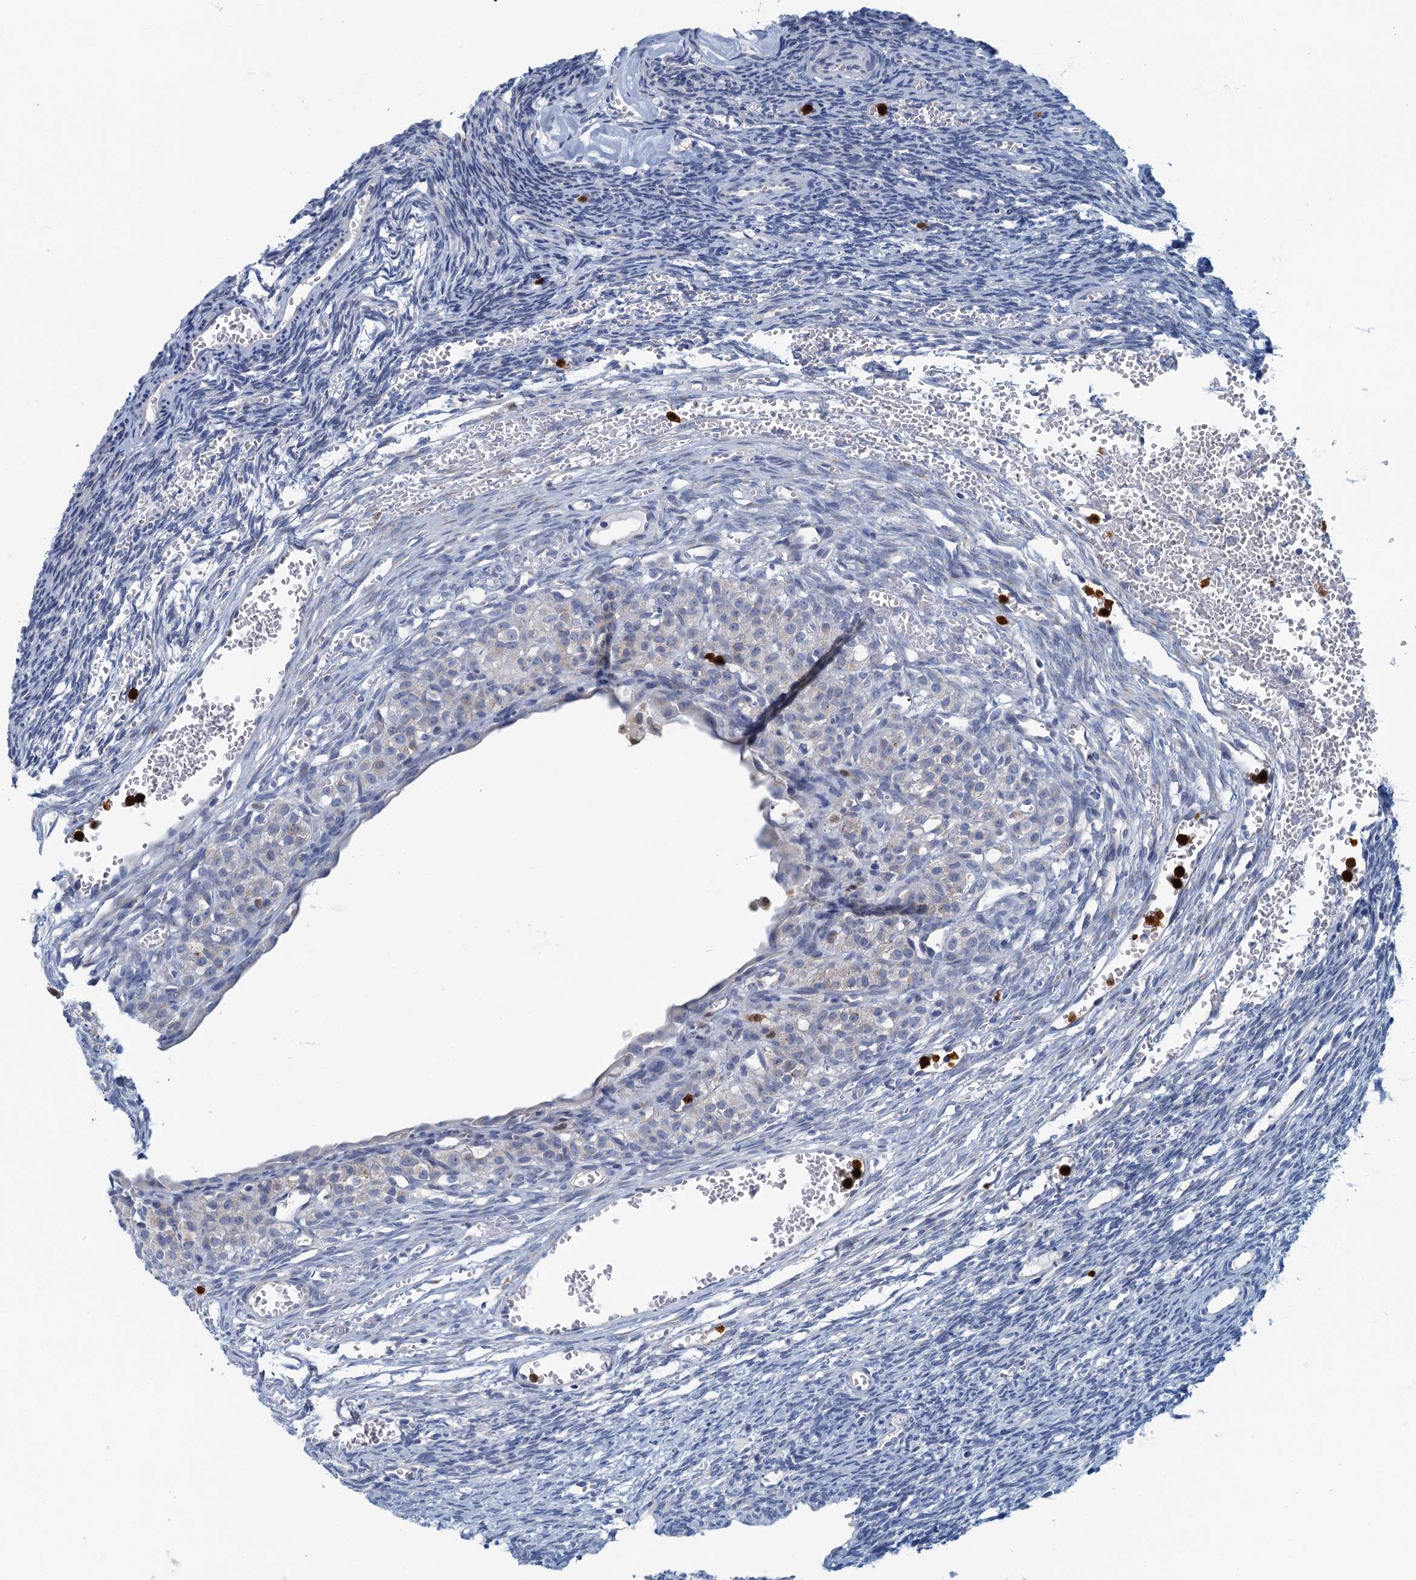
{"staining": {"intensity": "negative", "quantity": "none", "location": "none"}, "tissue": "ovary", "cell_type": "Ovarian stroma cells", "image_type": "normal", "snomed": [{"axis": "morphology", "description": "Normal tissue, NOS"}, {"axis": "topography", "description": "Ovary"}], "caption": "A high-resolution micrograph shows IHC staining of normal ovary, which reveals no significant staining in ovarian stroma cells.", "gene": "ANKDD1A", "patient": {"sex": "female", "age": 39}}